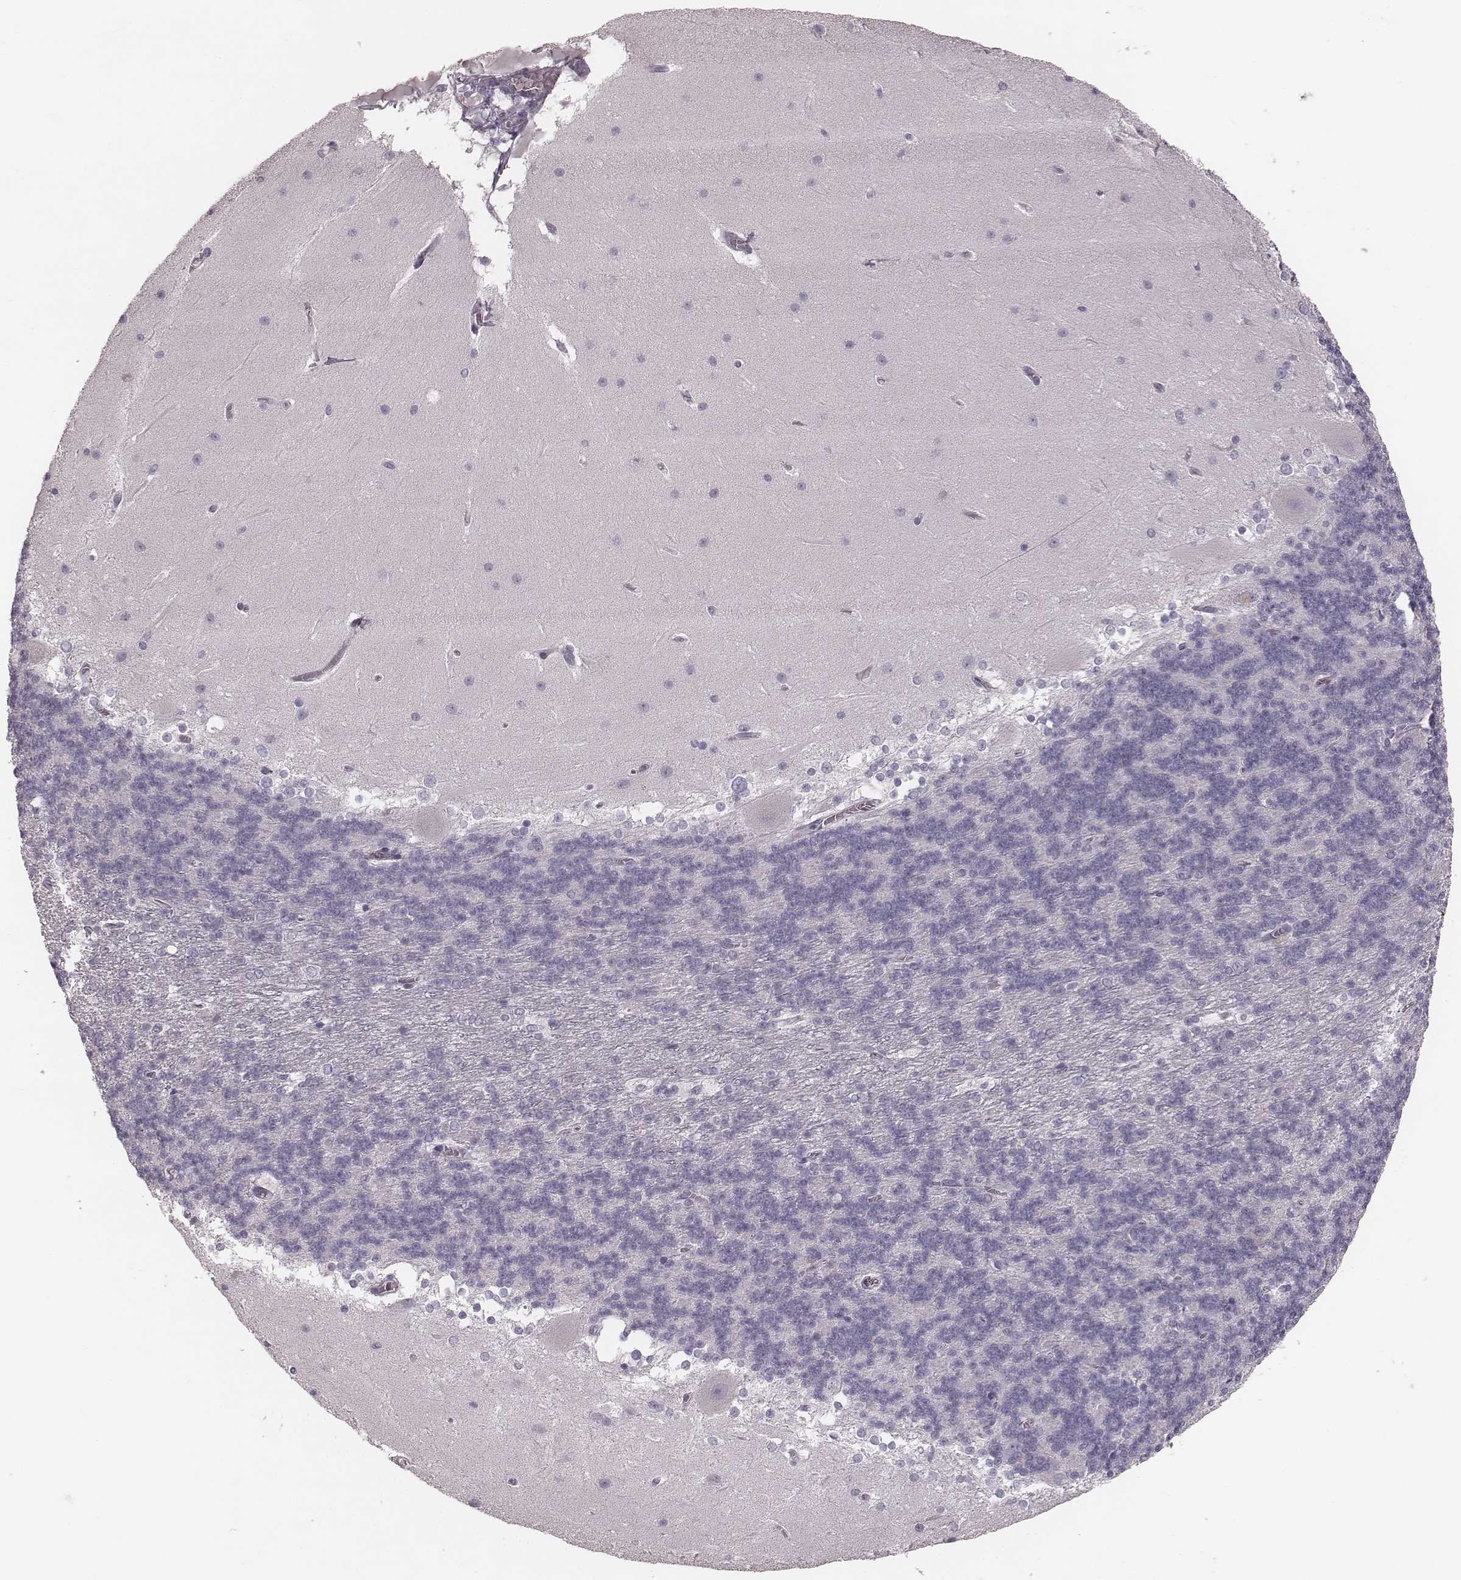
{"staining": {"intensity": "negative", "quantity": "none", "location": "none"}, "tissue": "cerebellum", "cell_type": "Cells in granular layer", "image_type": "normal", "snomed": [{"axis": "morphology", "description": "Normal tissue, NOS"}, {"axis": "topography", "description": "Cerebellum"}], "caption": "IHC of normal human cerebellum reveals no positivity in cells in granular layer. The staining is performed using DAB (3,3'-diaminobenzidine) brown chromogen with nuclei counter-stained in using hematoxylin.", "gene": "SPA17", "patient": {"sex": "female", "age": 19}}